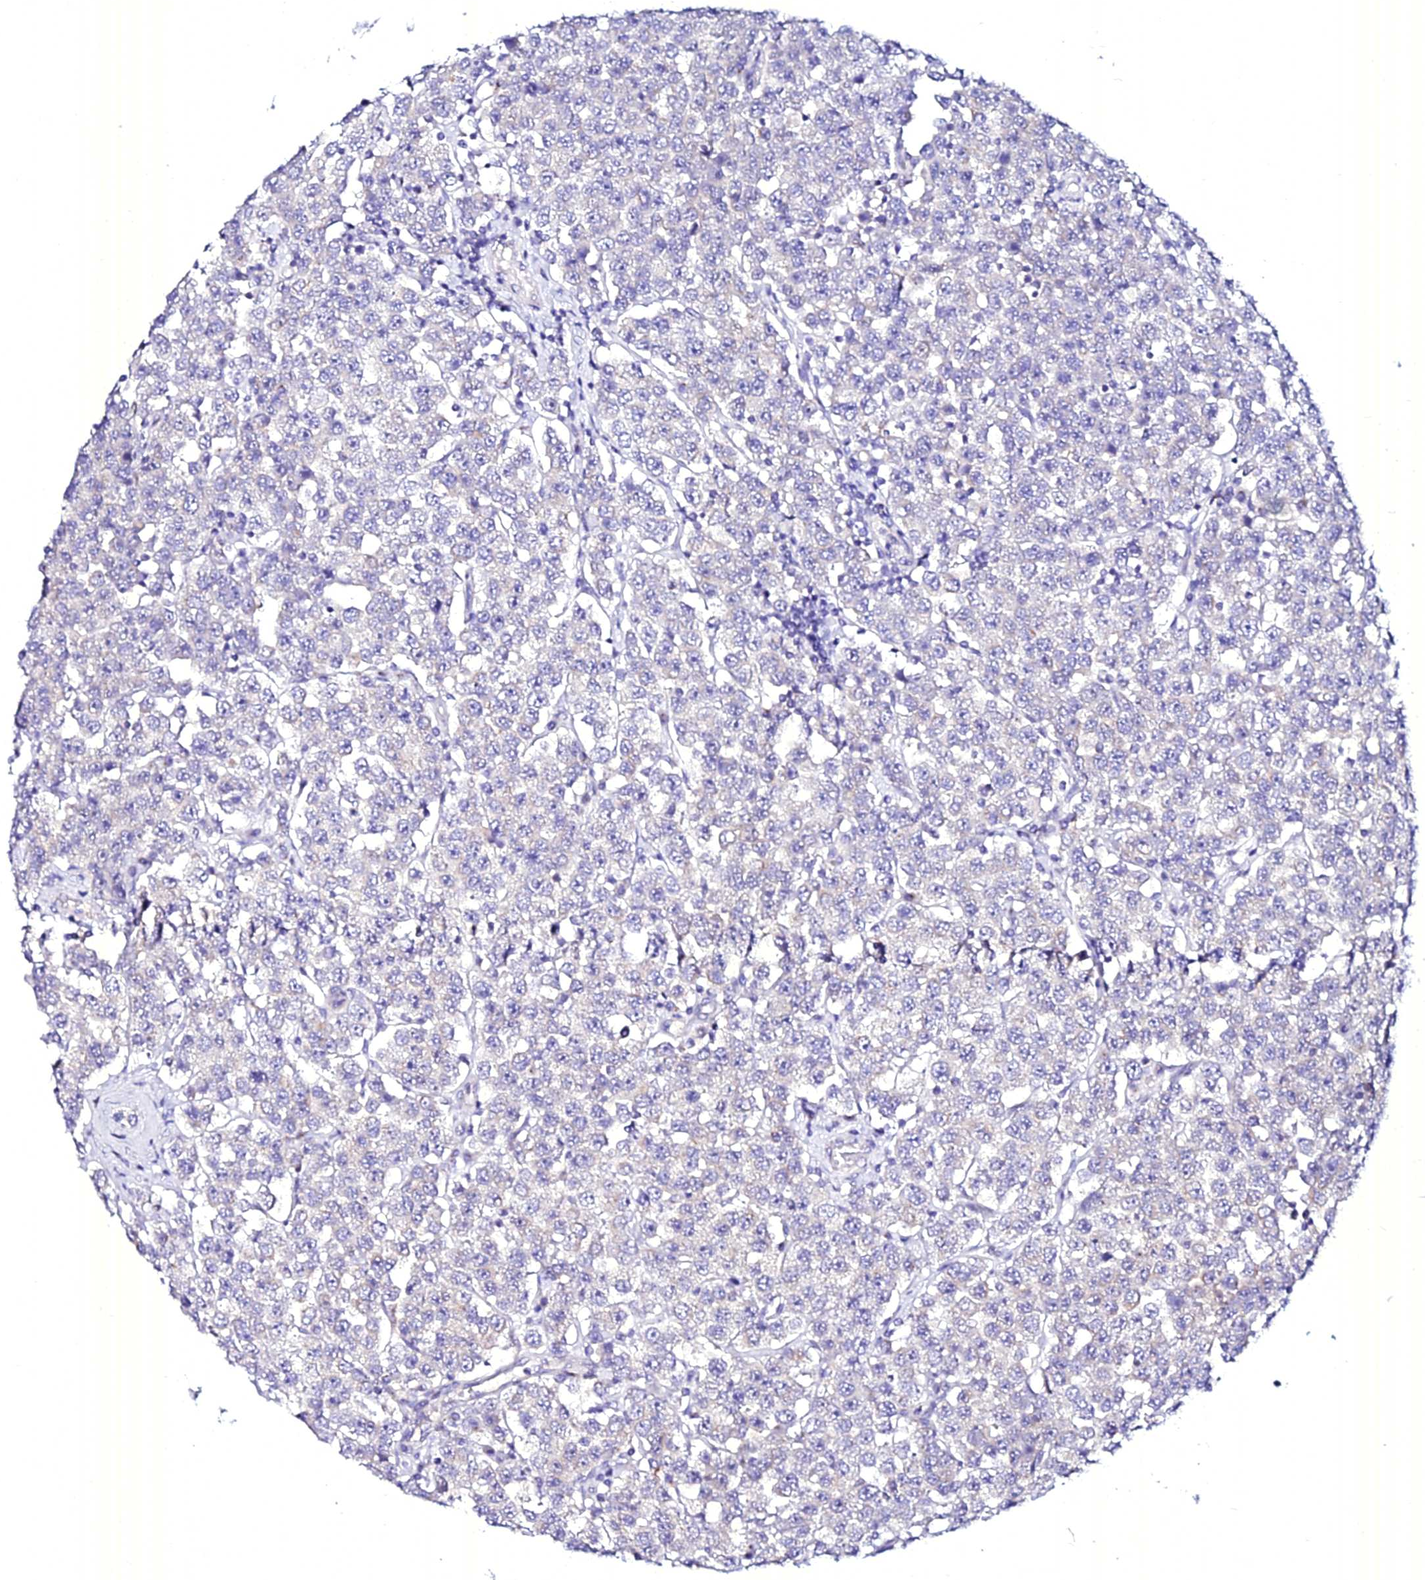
{"staining": {"intensity": "weak", "quantity": "<25%", "location": "cytoplasmic/membranous"}, "tissue": "testis cancer", "cell_type": "Tumor cells", "image_type": "cancer", "snomed": [{"axis": "morphology", "description": "Seminoma, NOS"}, {"axis": "topography", "description": "Testis"}], "caption": "Tumor cells are negative for protein expression in human seminoma (testis).", "gene": "ATG16L2", "patient": {"sex": "male", "age": 28}}